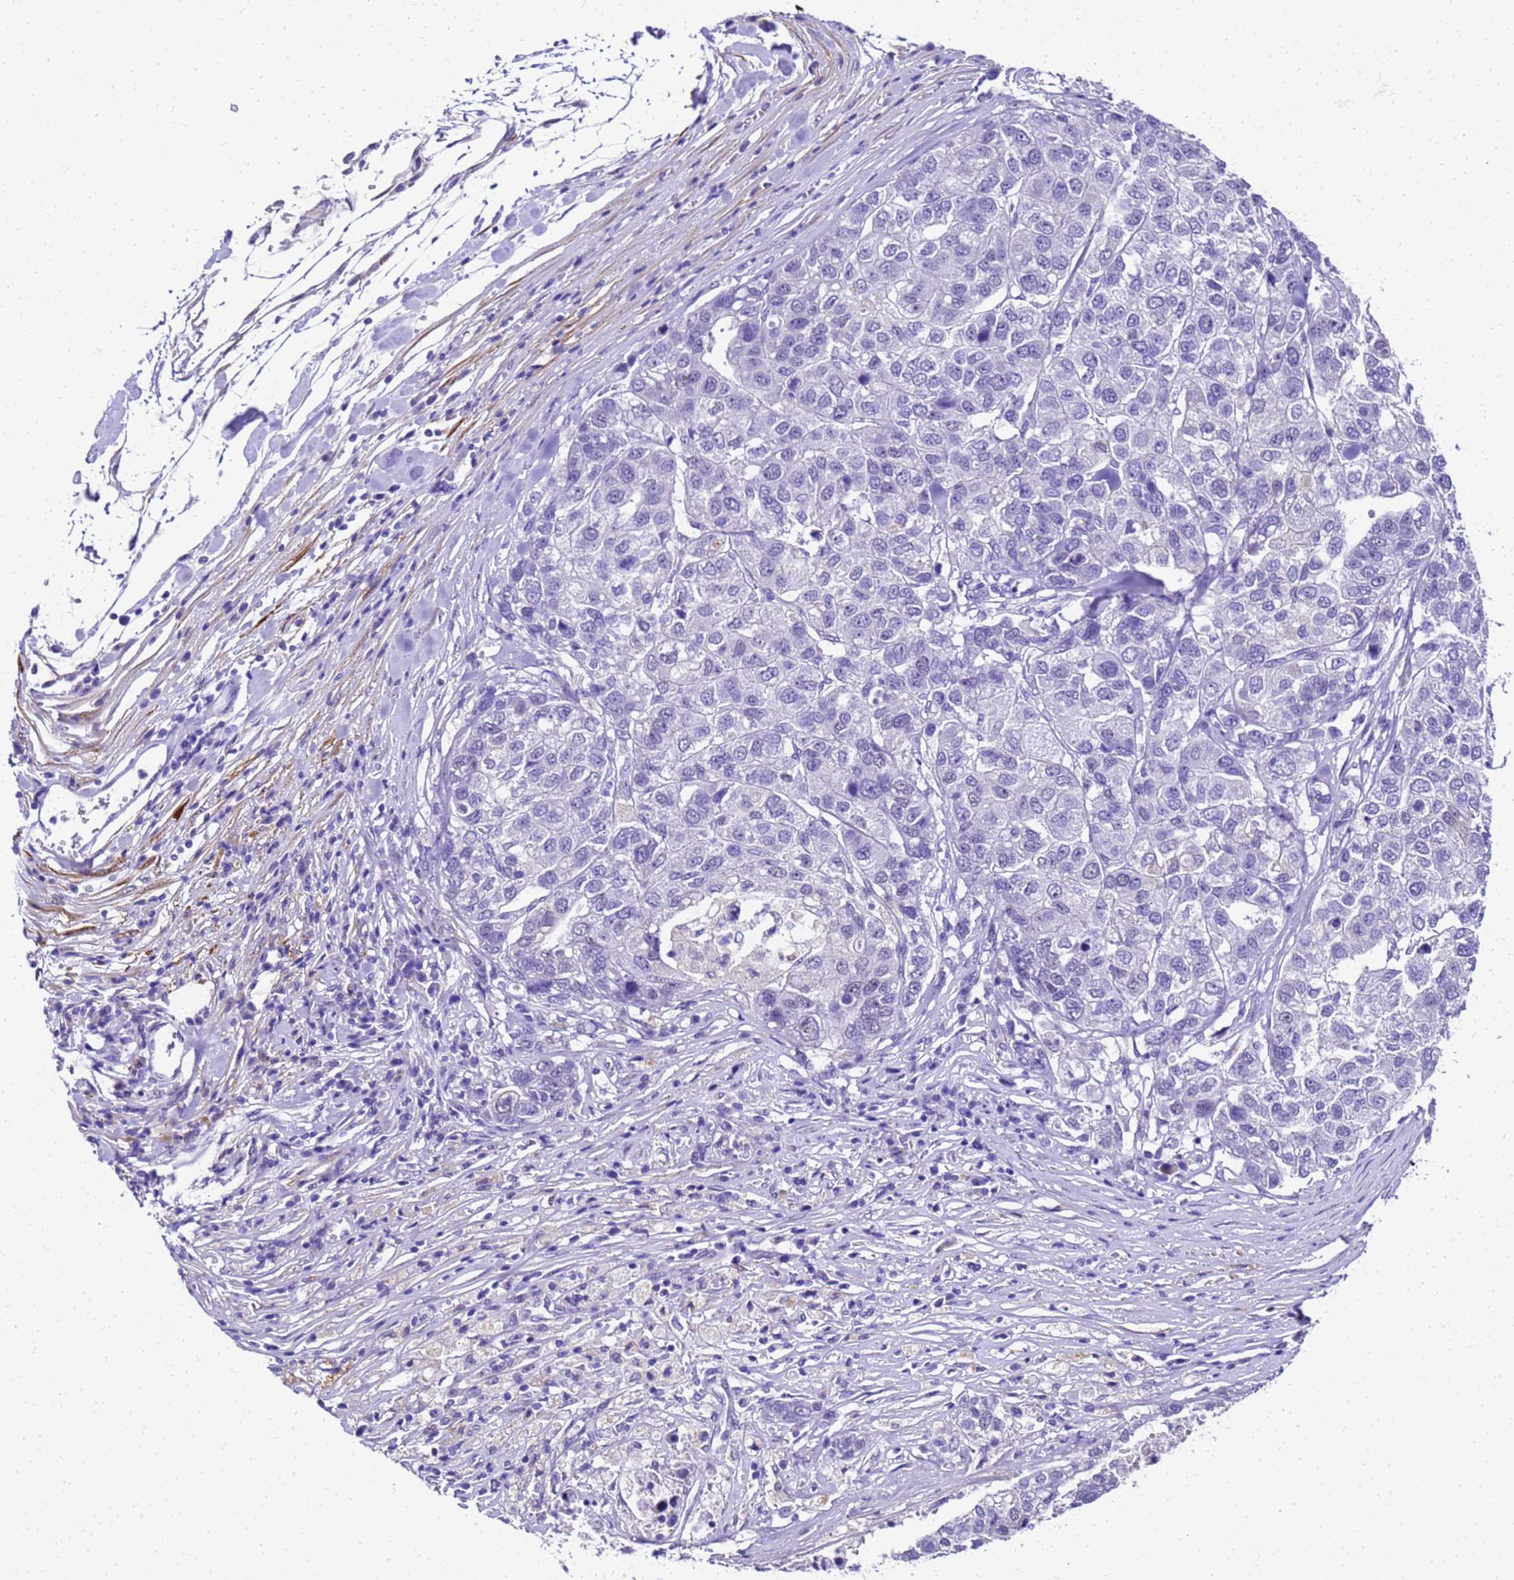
{"staining": {"intensity": "negative", "quantity": "none", "location": "none"}, "tissue": "pancreatic cancer", "cell_type": "Tumor cells", "image_type": "cancer", "snomed": [{"axis": "morphology", "description": "Adenocarcinoma, NOS"}, {"axis": "topography", "description": "Pancreas"}], "caption": "This is an immunohistochemistry image of pancreatic adenocarcinoma. There is no staining in tumor cells.", "gene": "HSPB6", "patient": {"sex": "female", "age": 61}}